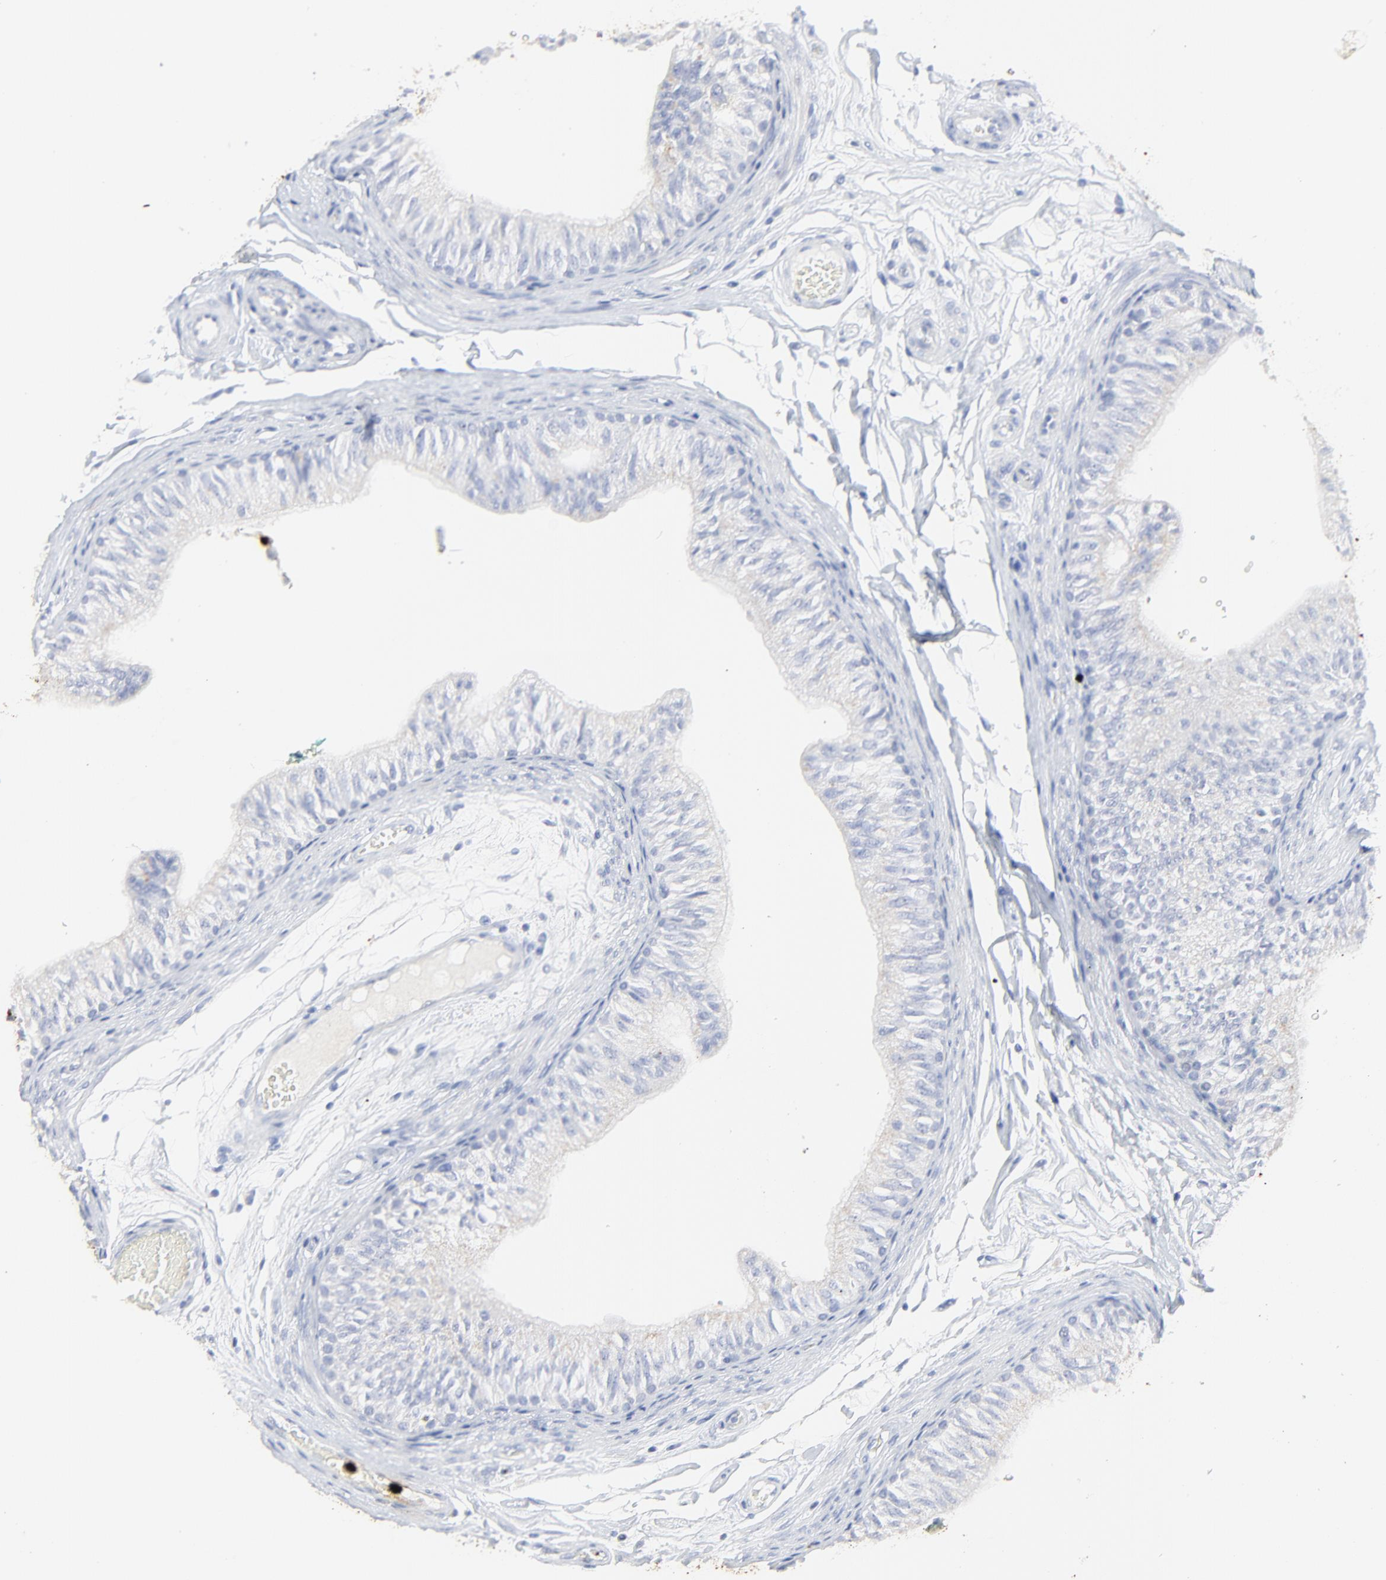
{"staining": {"intensity": "strong", "quantity": "25%-75%", "location": "cytoplasmic/membranous"}, "tissue": "epididymis", "cell_type": "Glandular cells", "image_type": "normal", "snomed": [{"axis": "morphology", "description": "Normal tissue, NOS"}, {"axis": "topography", "description": "Testis"}, {"axis": "topography", "description": "Epididymis"}], "caption": "A high amount of strong cytoplasmic/membranous positivity is present in approximately 25%-75% of glandular cells in normal epididymis. The protein of interest is shown in brown color, while the nuclei are stained blue.", "gene": "LCN2", "patient": {"sex": "male", "age": 36}}